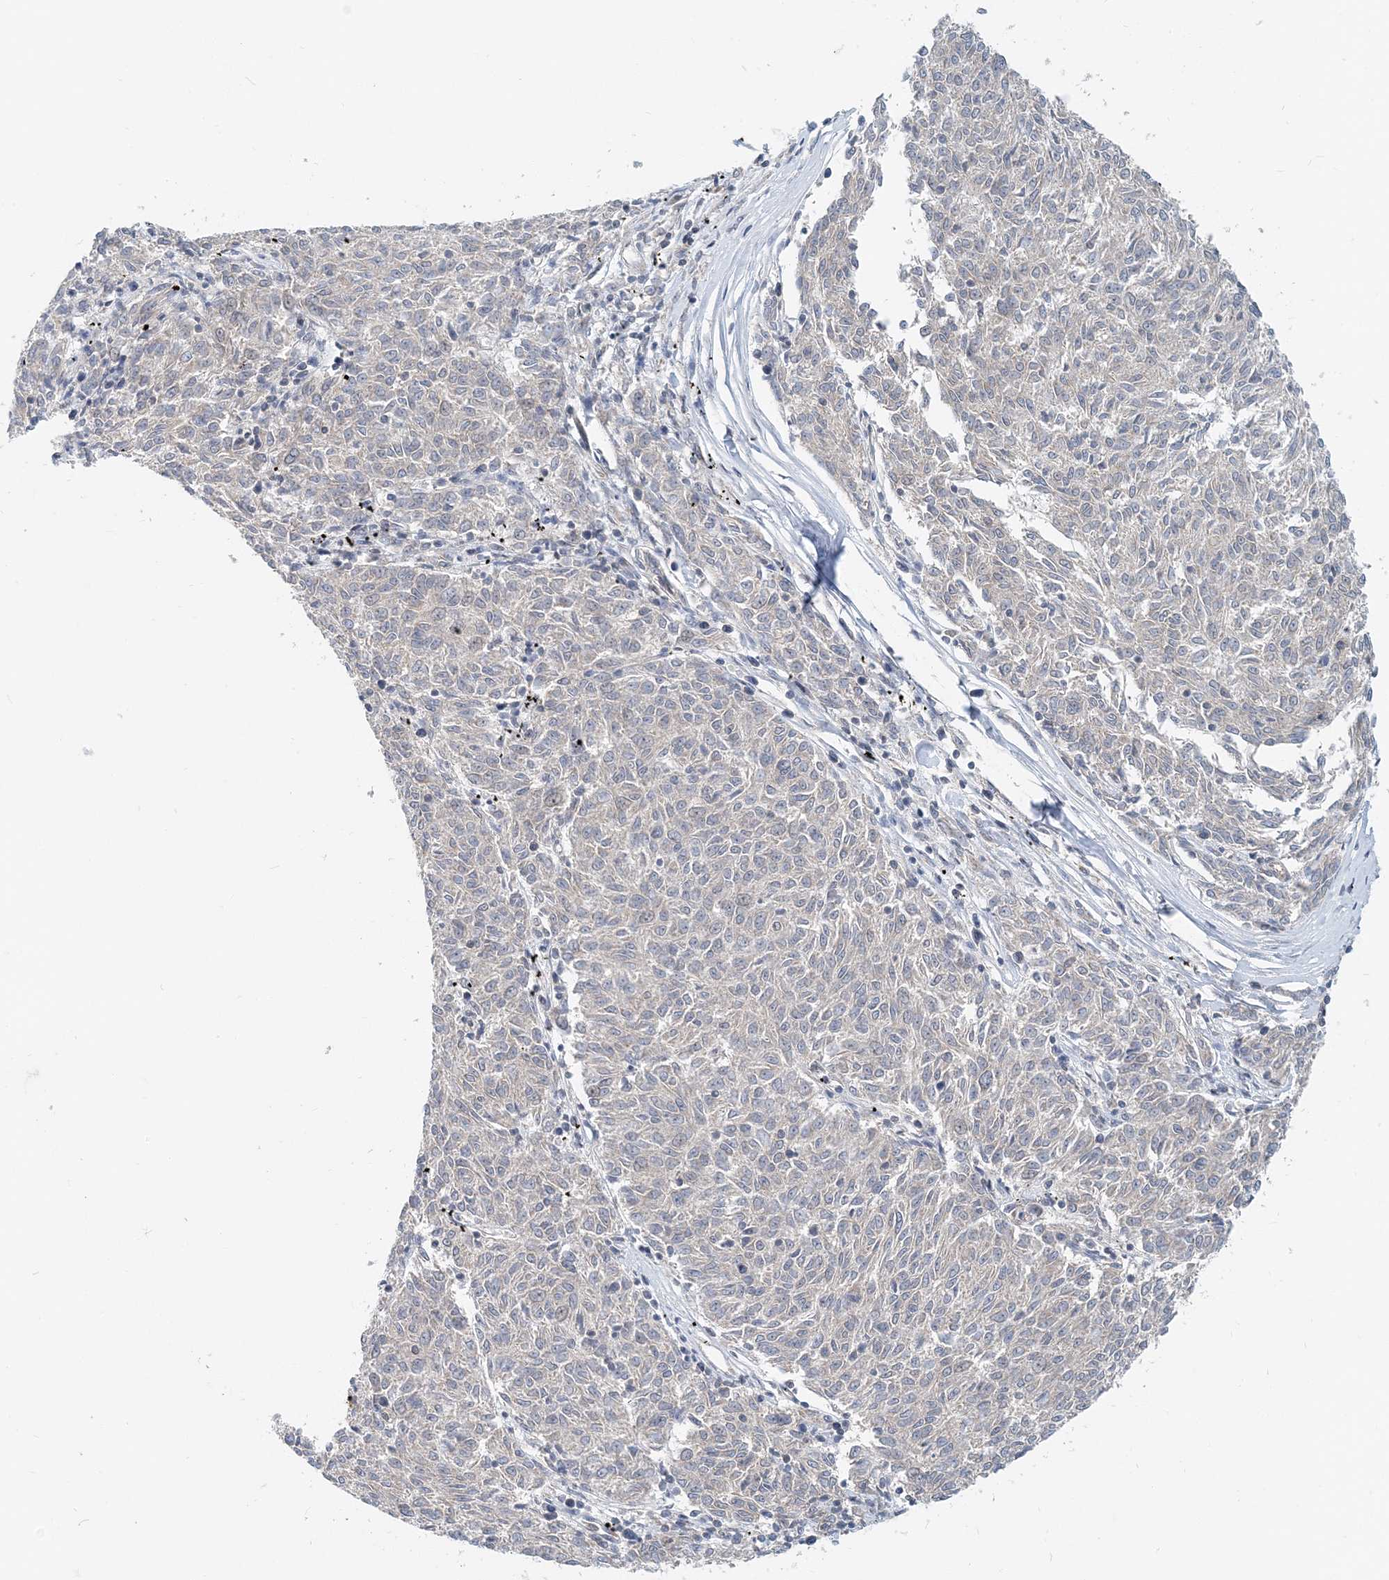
{"staining": {"intensity": "negative", "quantity": "none", "location": "none"}, "tissue": "melanoma", "cell_type": "Tumor cells", "image_type": "cancer", "snomed": [{"axis": "morphology", "description": "Malignant melanoma, NOS"}, {"axis": "topography", "description": "Skin"}], "caption": "A high-resolution micrograph shows immunohistochemistry (IHC) staining of malignant melanoma, which reveals no significant staining in tumor cells.", "gene": "MOB4", "patient": {"sex": "female", "age": 72}}